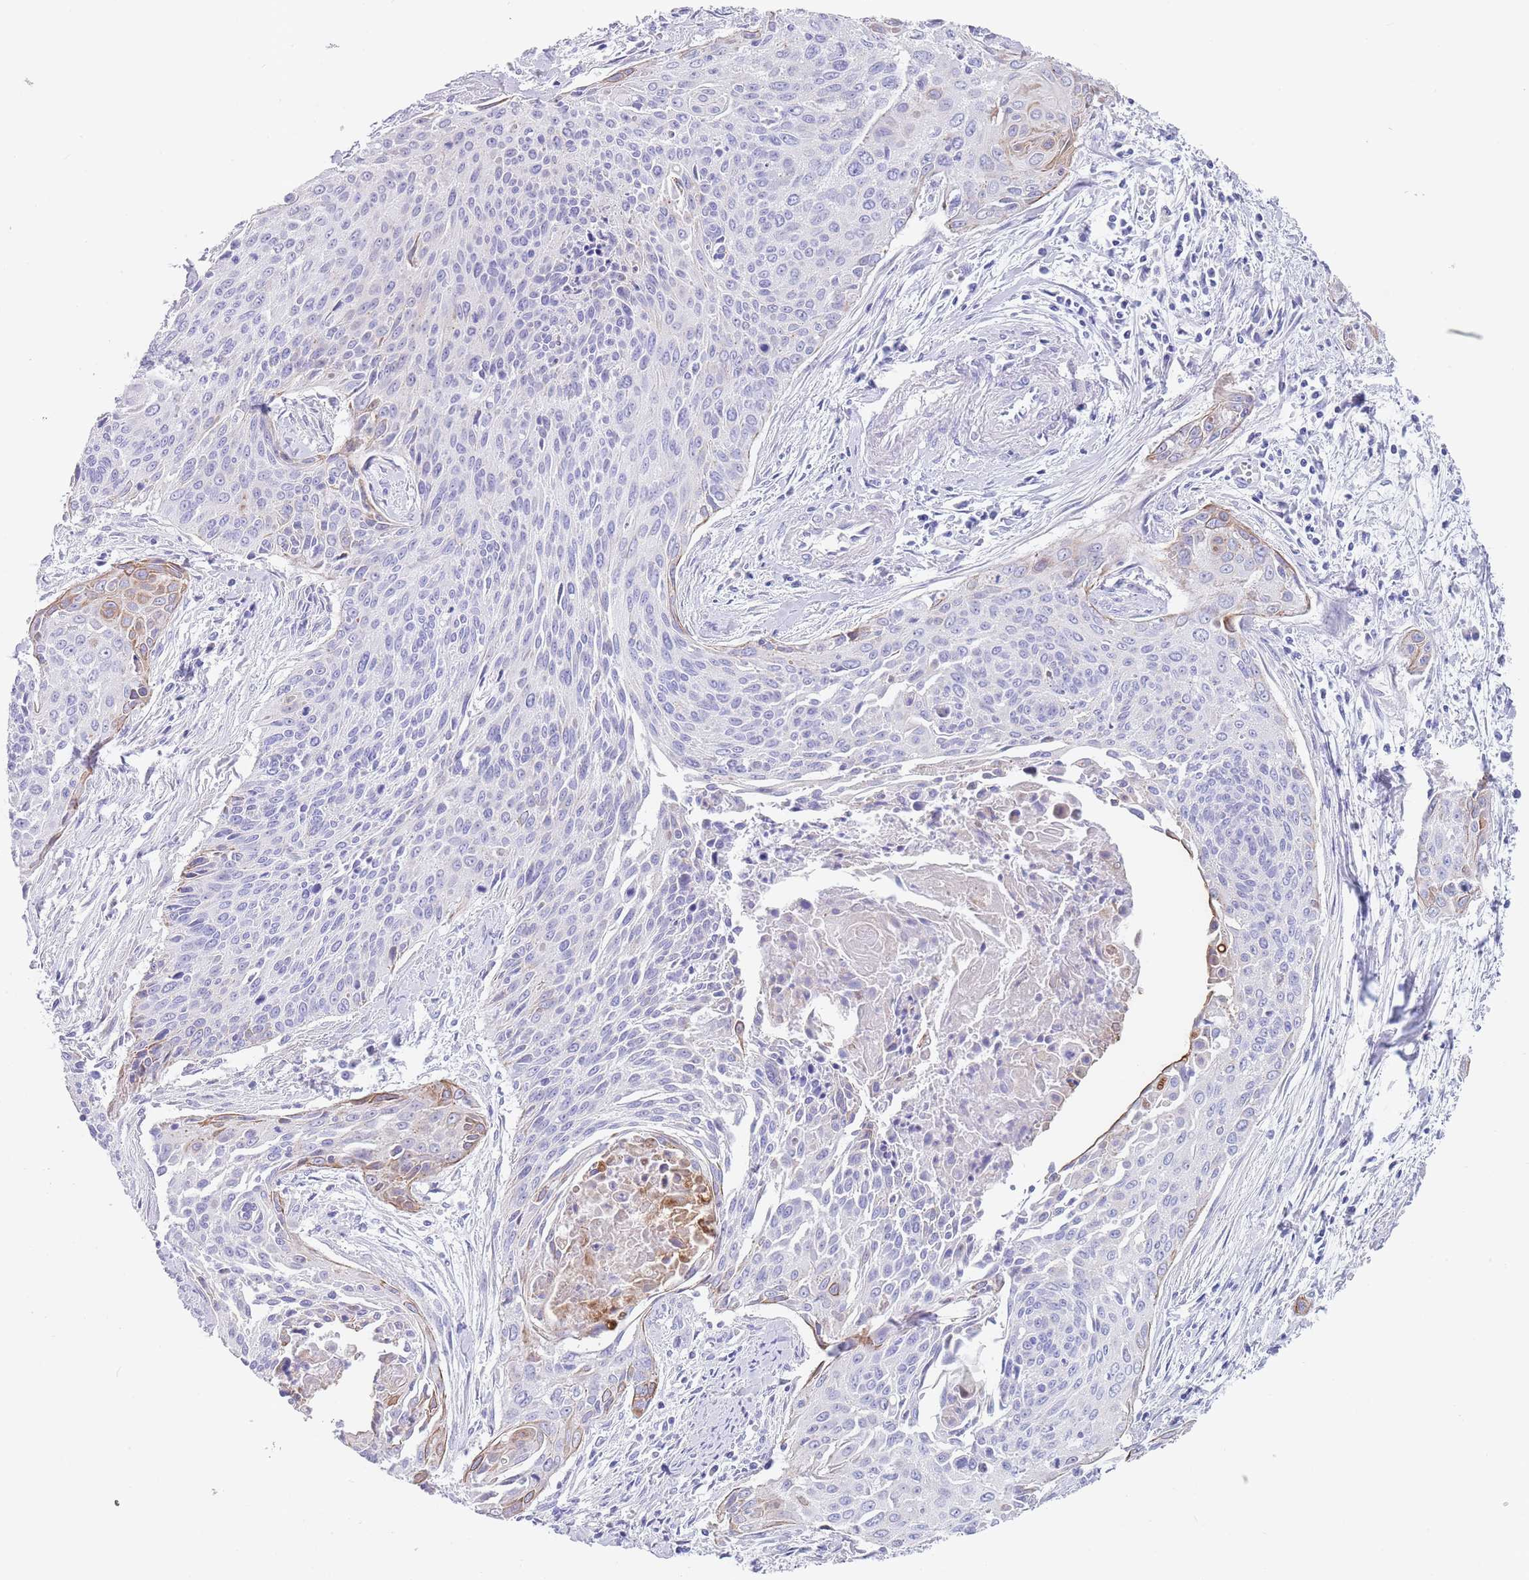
{"staining": {"intensity": "moderate", "quantity": "<25%", "location": "cytoplasmic/membranous"}, "tissue": "cervical cancer", "cell_type": "Tumor cells", "image_type": "cancer", "snomed": [{"axis": "morphology", "description": "Squamous cell carcinoma, NOS"}, {"axis": "topography", "description": "Cervix"}], "caption": "Protein staining of squamous cell carcinoma (cervical) tissue exhibits moderate cytoplasmic/membranous positivity in approximately <25% of tumor cells.", "gene": "CPXM2", "patient": {"sex": "female", "age": 55}}